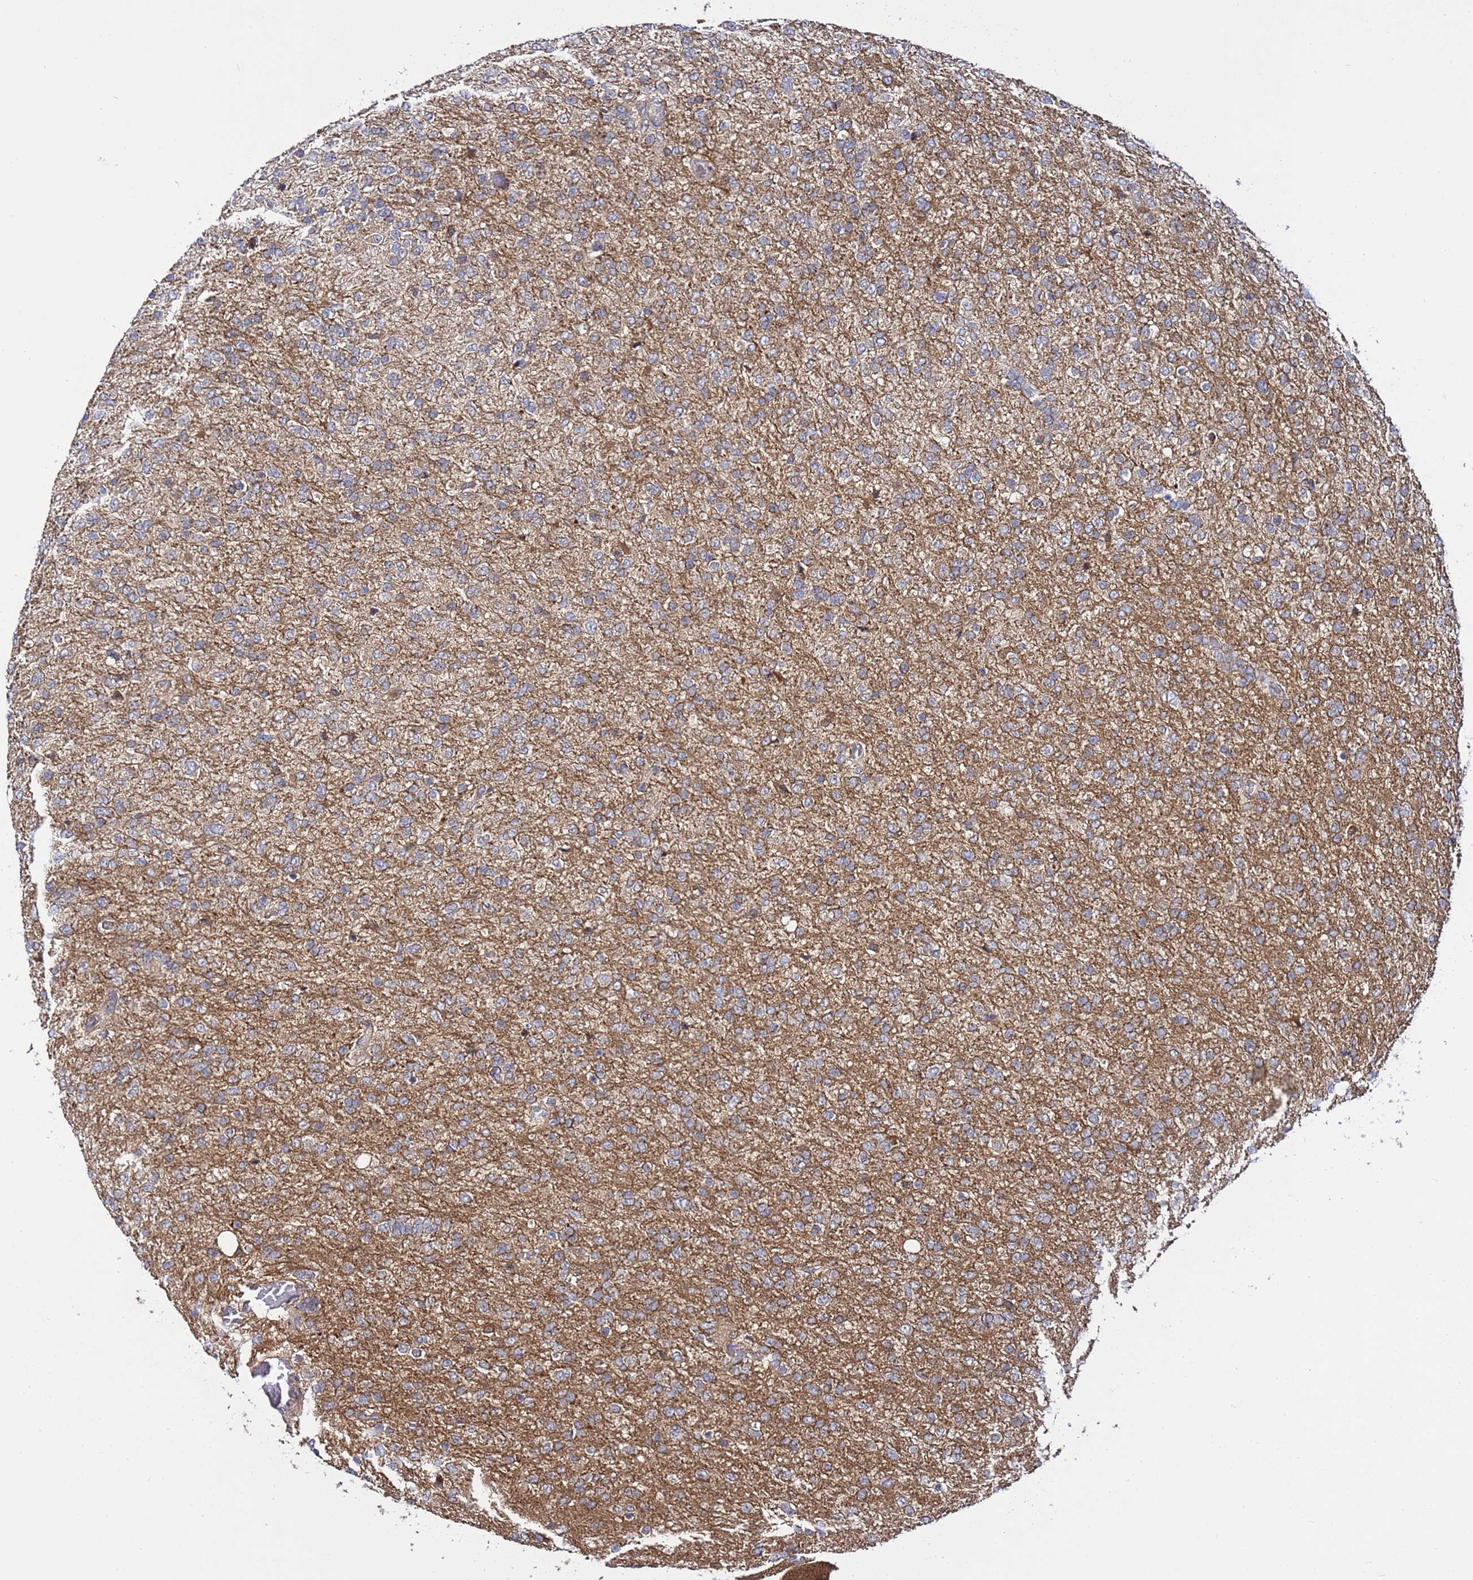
{"staining": {"intensity": "weak", "quantity": "25%-75%", "location": "cytoplasmic/membranous"}, "tissue": "glioma", "cell_type": "Tumor cells", "image_type": "cancer", "snomed": [{"axis": "morphology", "description": "Glioma, malignant, High grade"}, {"axis": "topography", "description": "Brain"}], "caption": "Immunohistochemical staining of human glioma exhibits low levels of weak cytoplasmic/membranous positivity in approximately 25%-75% of tumor cells. The protein of interest is stained brown, and the nuclei are stained in blue (DAB IHC with brightfield microscopy, high magnification).", "gene": "TMEM176B", "patient": {"sex": "female", "age": 74}}